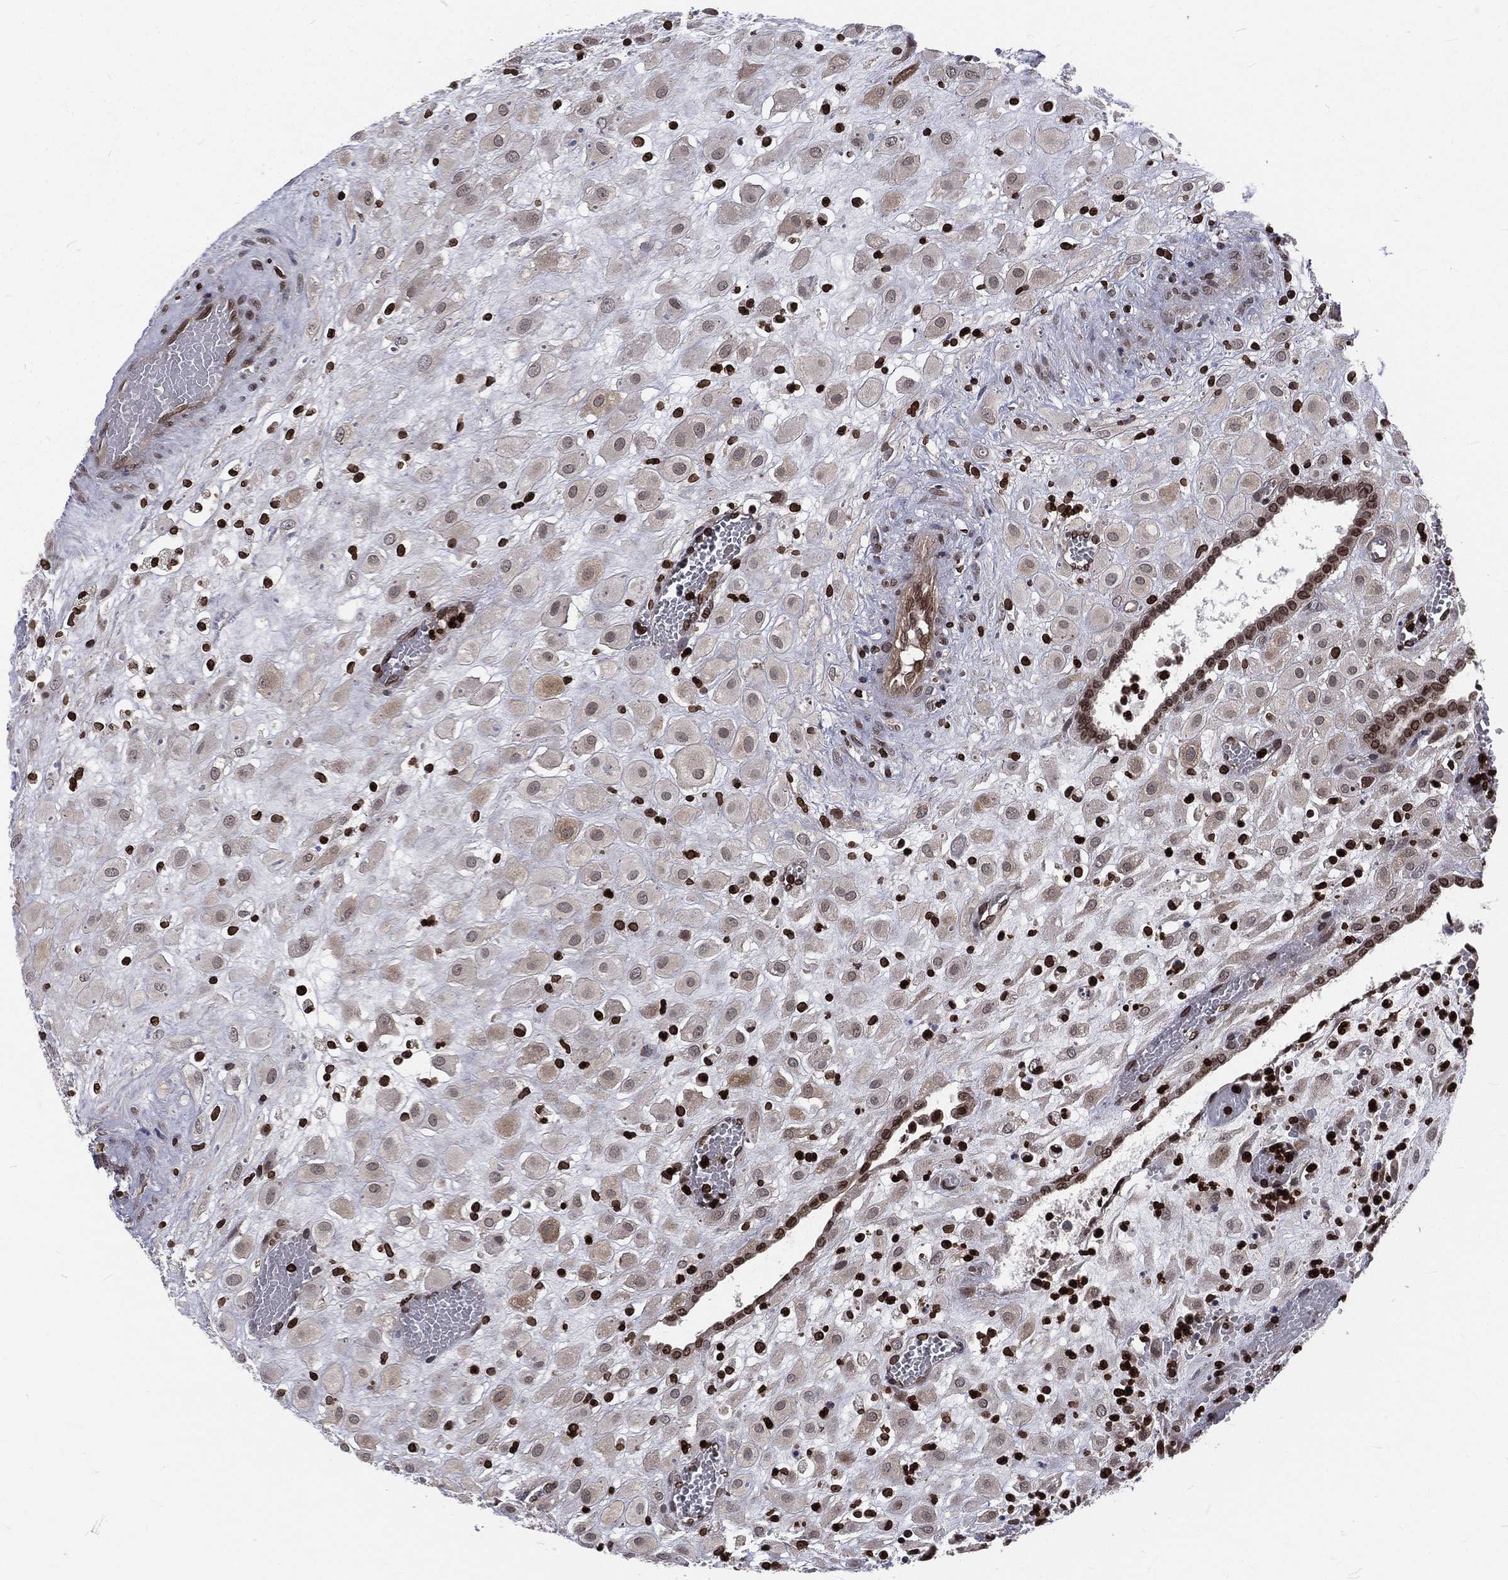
{"staining": {"intensity": "negative", "quantity": "none", "location": "none"}, "tissue": "placenta", "cell_type": "Decidual cells", "image_type": "normal", "snomed": [{"axis": "morphology", "description": "Normal tissue, NOS"}, {"axis": "topography", "description": "Placenta"}], "caption": "Immunohistochemistry micrograph of benign placenta: human placenta stained with DAB reveals no significant protein staining in decidual cells.", "gene": "LBR", "patient": {"sex": "female", "age": 24}}